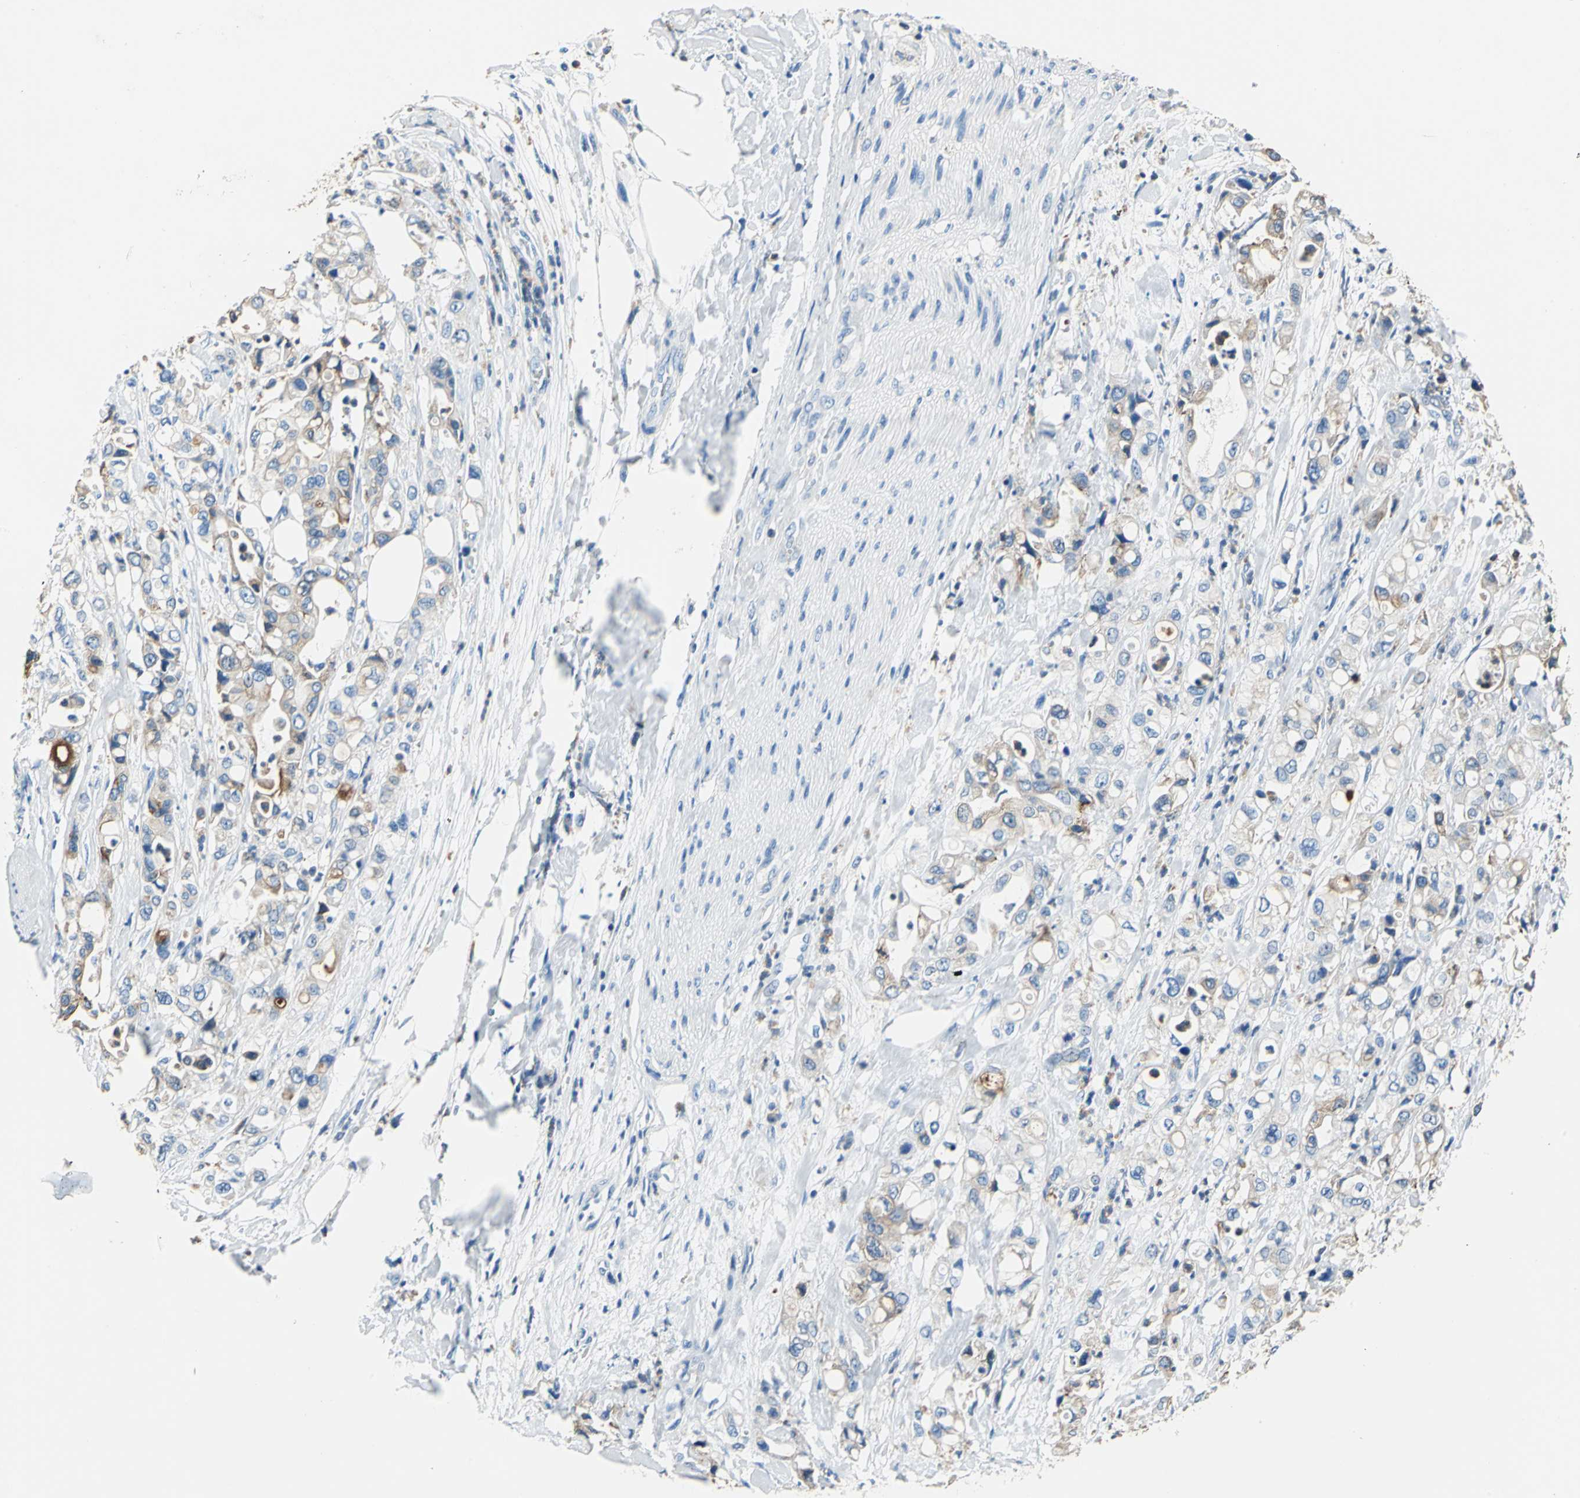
{"staining": {"intensity": "moderate", "quantity": "<25%", "location": "cytoplasmic/membranous"}, "tissue": "pancreatic cancer", "cell_type": "Tumor cells", "image_type": "cancer", "snomed": [{"axis": "morphology", "description": "Adenocarcinoma, NOS"}, {"axis": "topography", "description": "Pancreas"}], "caption": "Tumor cells show low levels of moderate cytoplasmic/membranous expression in about <25% of cells in pancreatic adenocarcinoma.", "gene": "SEPTIN6", "patient": {"sex": "male", "age": 70}}